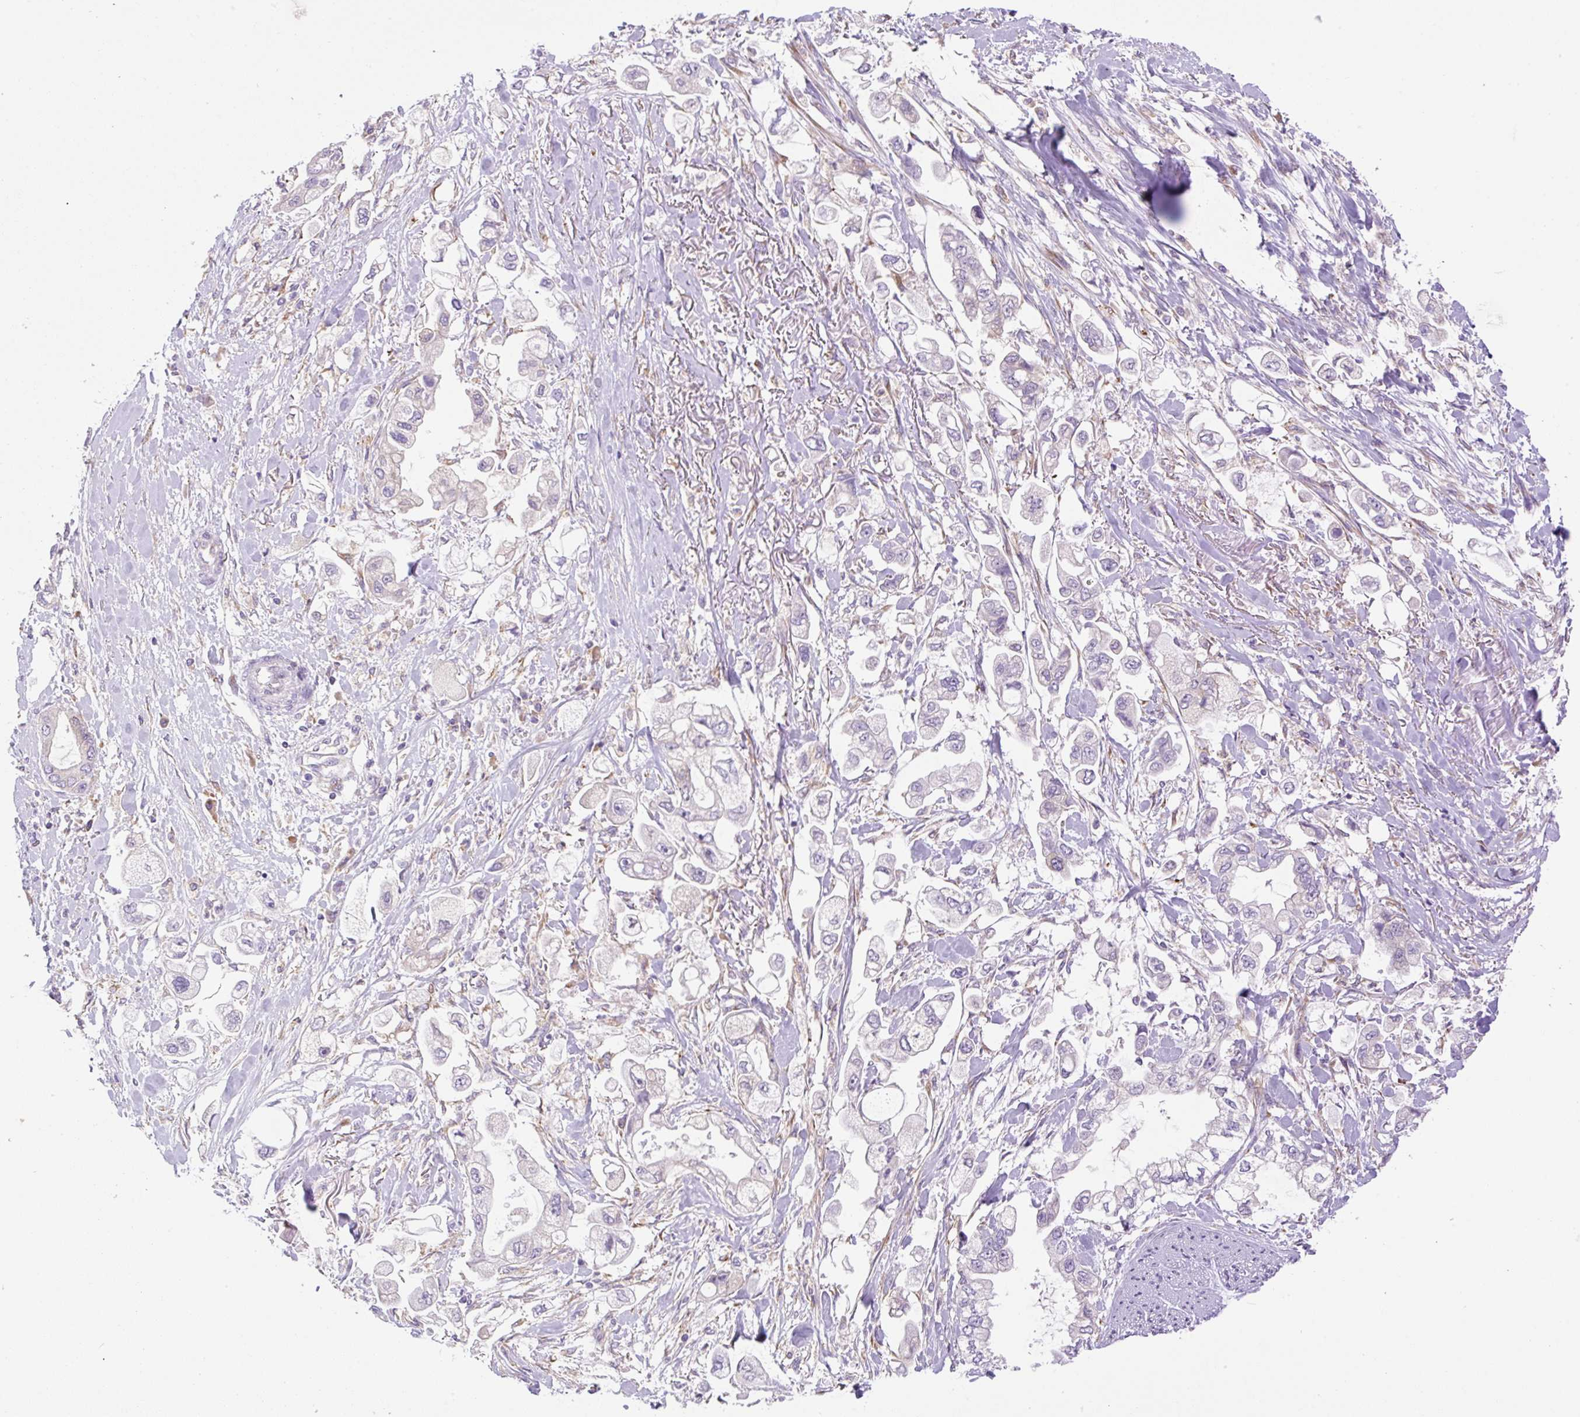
{"staining": {"intensity": "negative", "quantity": "none", "location": "none"}, "tissue": "stomach cancer", "cell_type": "Tumor cells", "image_type": "cancer", "snomed": [{"axis": "morphology", "description": "Adenocarcinoma, NOS"}, {"axis": "topography", "description": "Stomach"}], "caption": "An immunohistochemistry (IHC) micrograph of stomach cancer is shown. There is no staining in tumor cells of stomach cancer.", "gene": "POFUT1", "patient": {"sex": "male", "age": 62}}